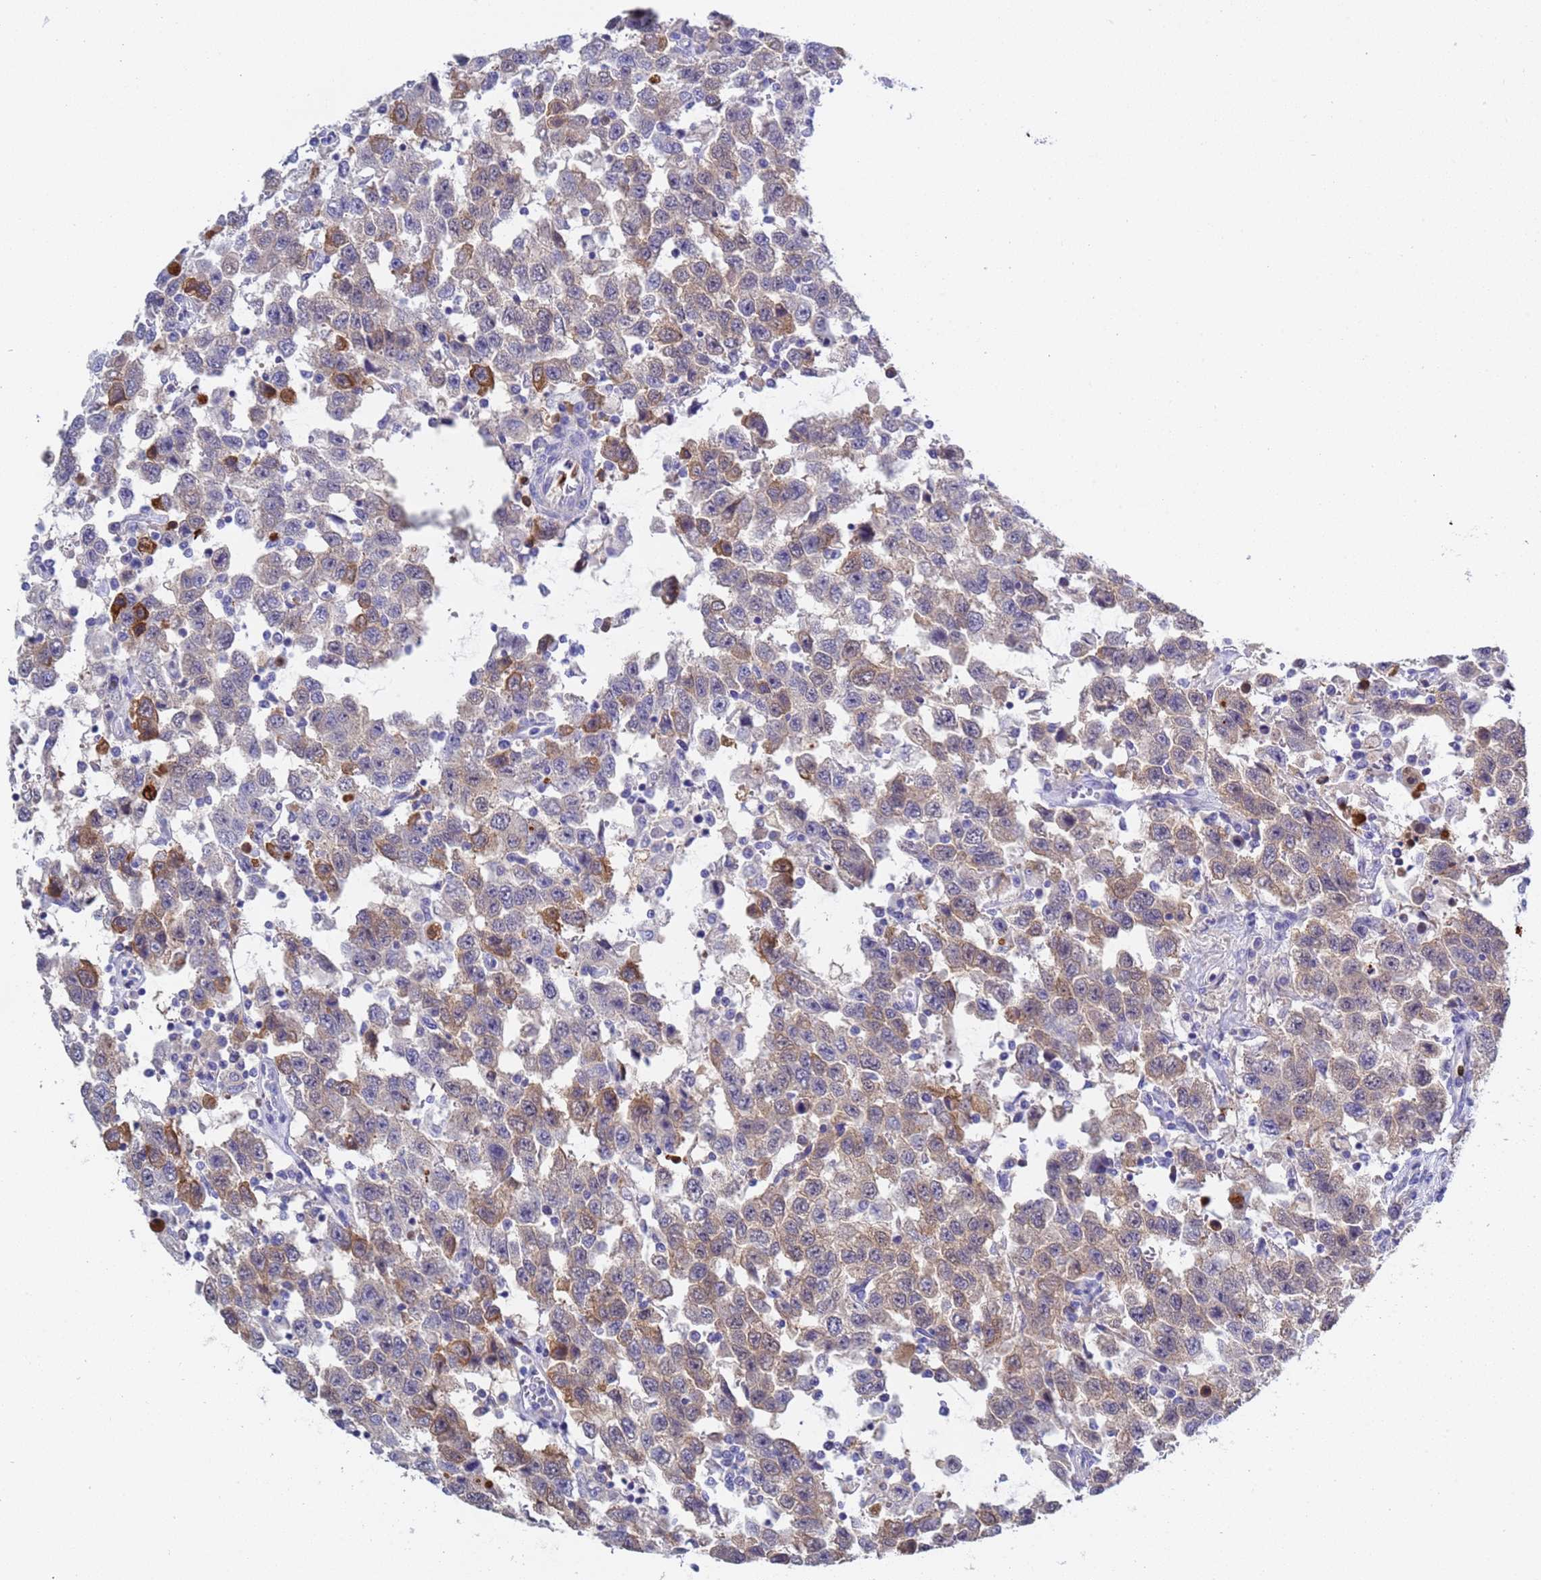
{"staining": {"intensity": "weak", "quantity": "25%-75%", "location": "cytoplasmic/membranous"}, "tissue": "testis cancer", "cell_type": "Tumor cells", "image_type": "cancer", "snomed": [{"axis": "morphology", "description": "Seminoma, NOS"}, {"axis": "topography", "description": "Testis"}], "caption": "Tumor cells reveal low levels of weak cytoplasmic/membranous staining in approximately 25%-75% of cells in seminoma (testis).", "gene": "C4orf46", "patient": {"sex": "male", "age": 41}}